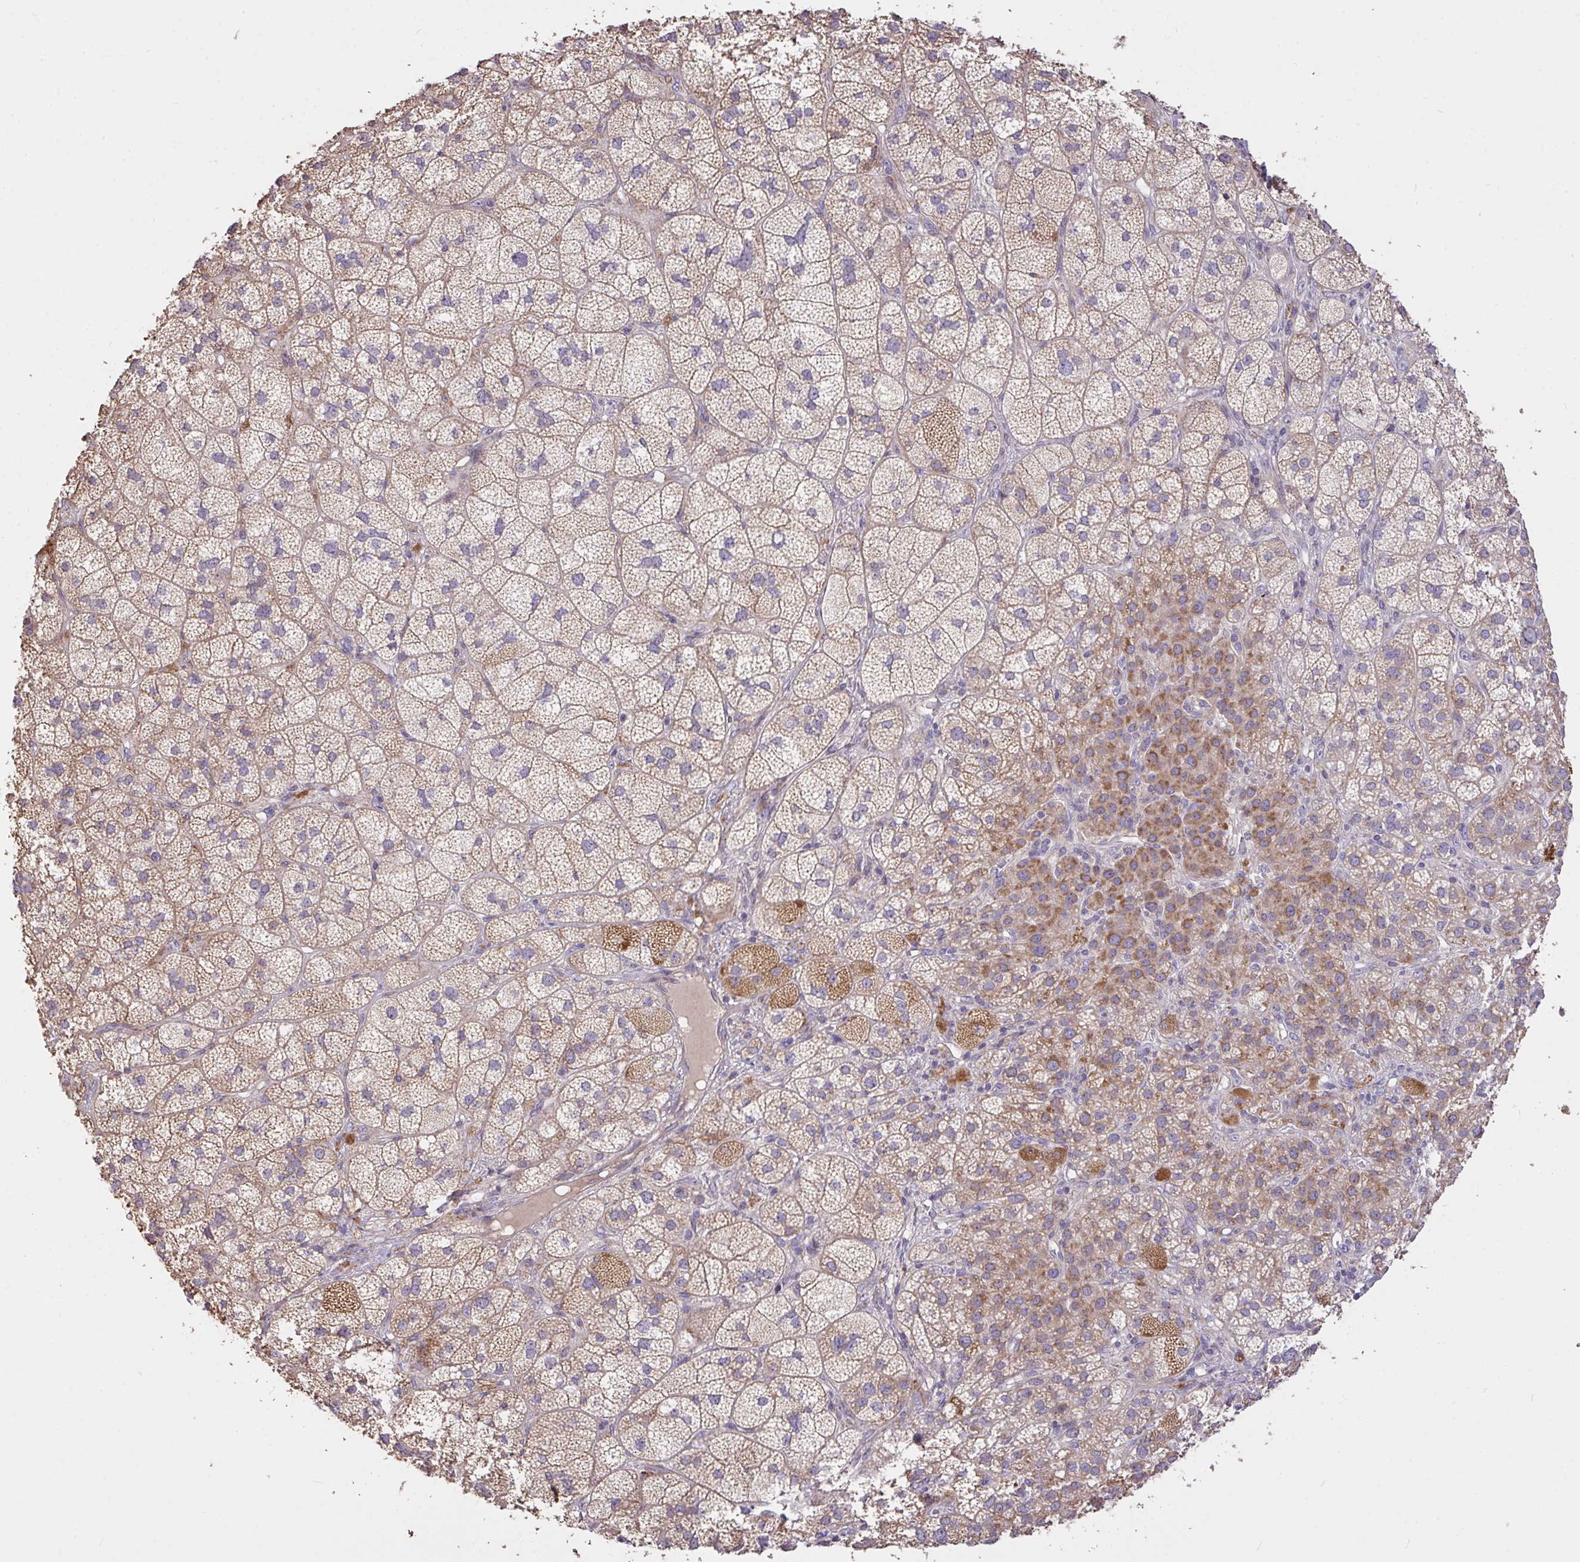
{"staining": {"intensity": "moderate", "quantity": "25%-75%", "location": "cytoplasmic/membranous"}, "tissue": "adrenal gland", "cell_type": "Glandular cells", "image_type": "normal", "snomed": [{"axis": "morphology", "description": "Normal tissue, NOS"}, {"axis": "topography", "description": "Adrenal gland"}], "caption": "A brown stain labels moderate cytoplasmic/membranous expression of a protein in glandular cells of benign adrenal gland. The staining is performed using DAB (3,3'-diaminobenzidine) brown chromogen to label protein expression. The nuclei are counter-stained blue using hematoxylin.", "gene": "FCER1A", "patient": {"sex": "female", "age": 60}}